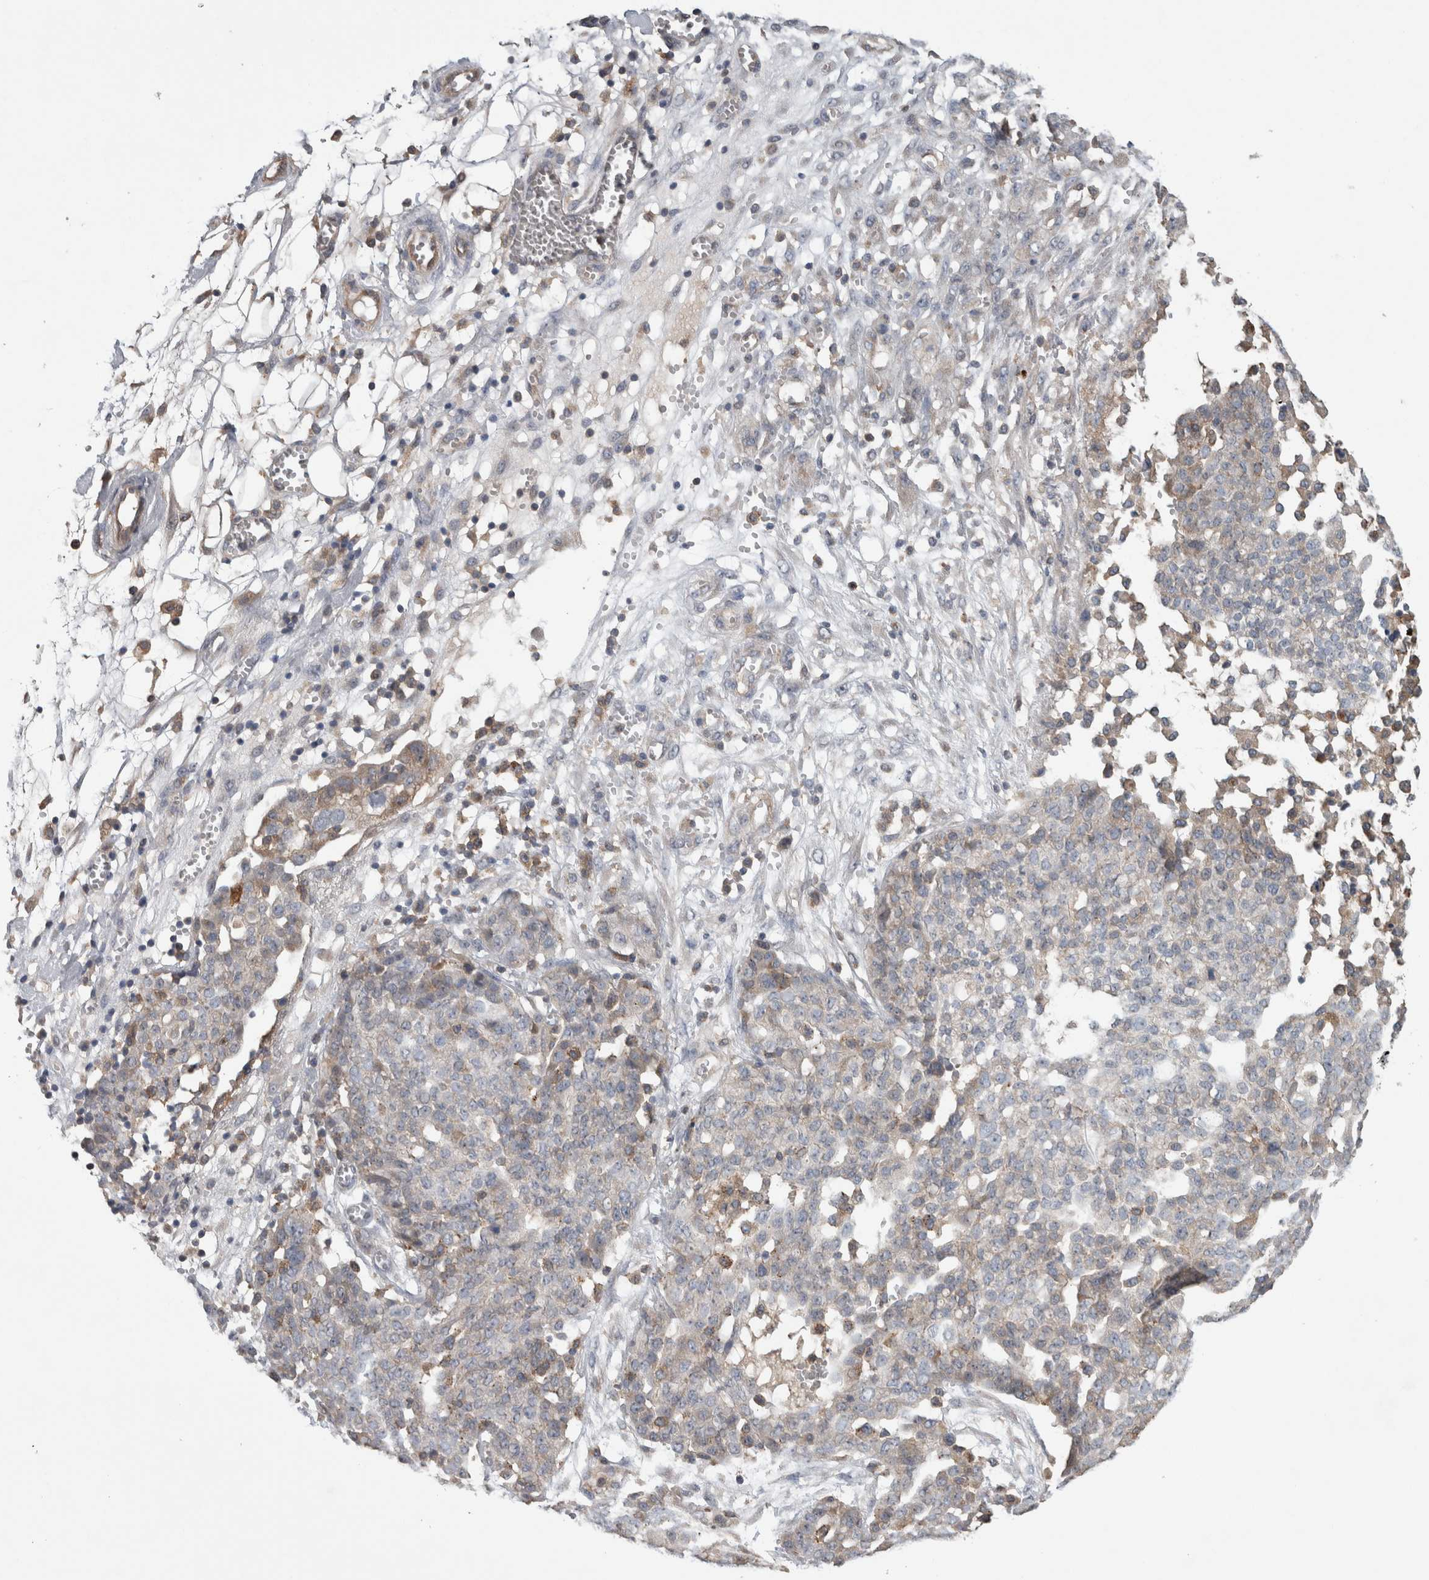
{"staining": {"intensity": "weak", "quantity": "<25%", "location": "cytoplasmic/membranous"}, "tissue": "ovarian cancer", "cell_type": "Tumor cells", "image_type": "cancer", "snomed": [{"axis": "morphology", "description": "Cystadenocarcinoma, serous, NOS"}, {"axis": "topography", "description": "Soft tissue"}, {"axis": "topography", "description": "Ovary"}], "caption": "IHC photomicrograph of neoplastic tissue: ovarian cancer (serous cystadenocarcinoma) stained with DAB (3,3'-diaminobenzidine) reveals no significant protein positivity in tumor cells.", "gene": "TARBP1", "patient": {"sex": "female", "age": 57}}